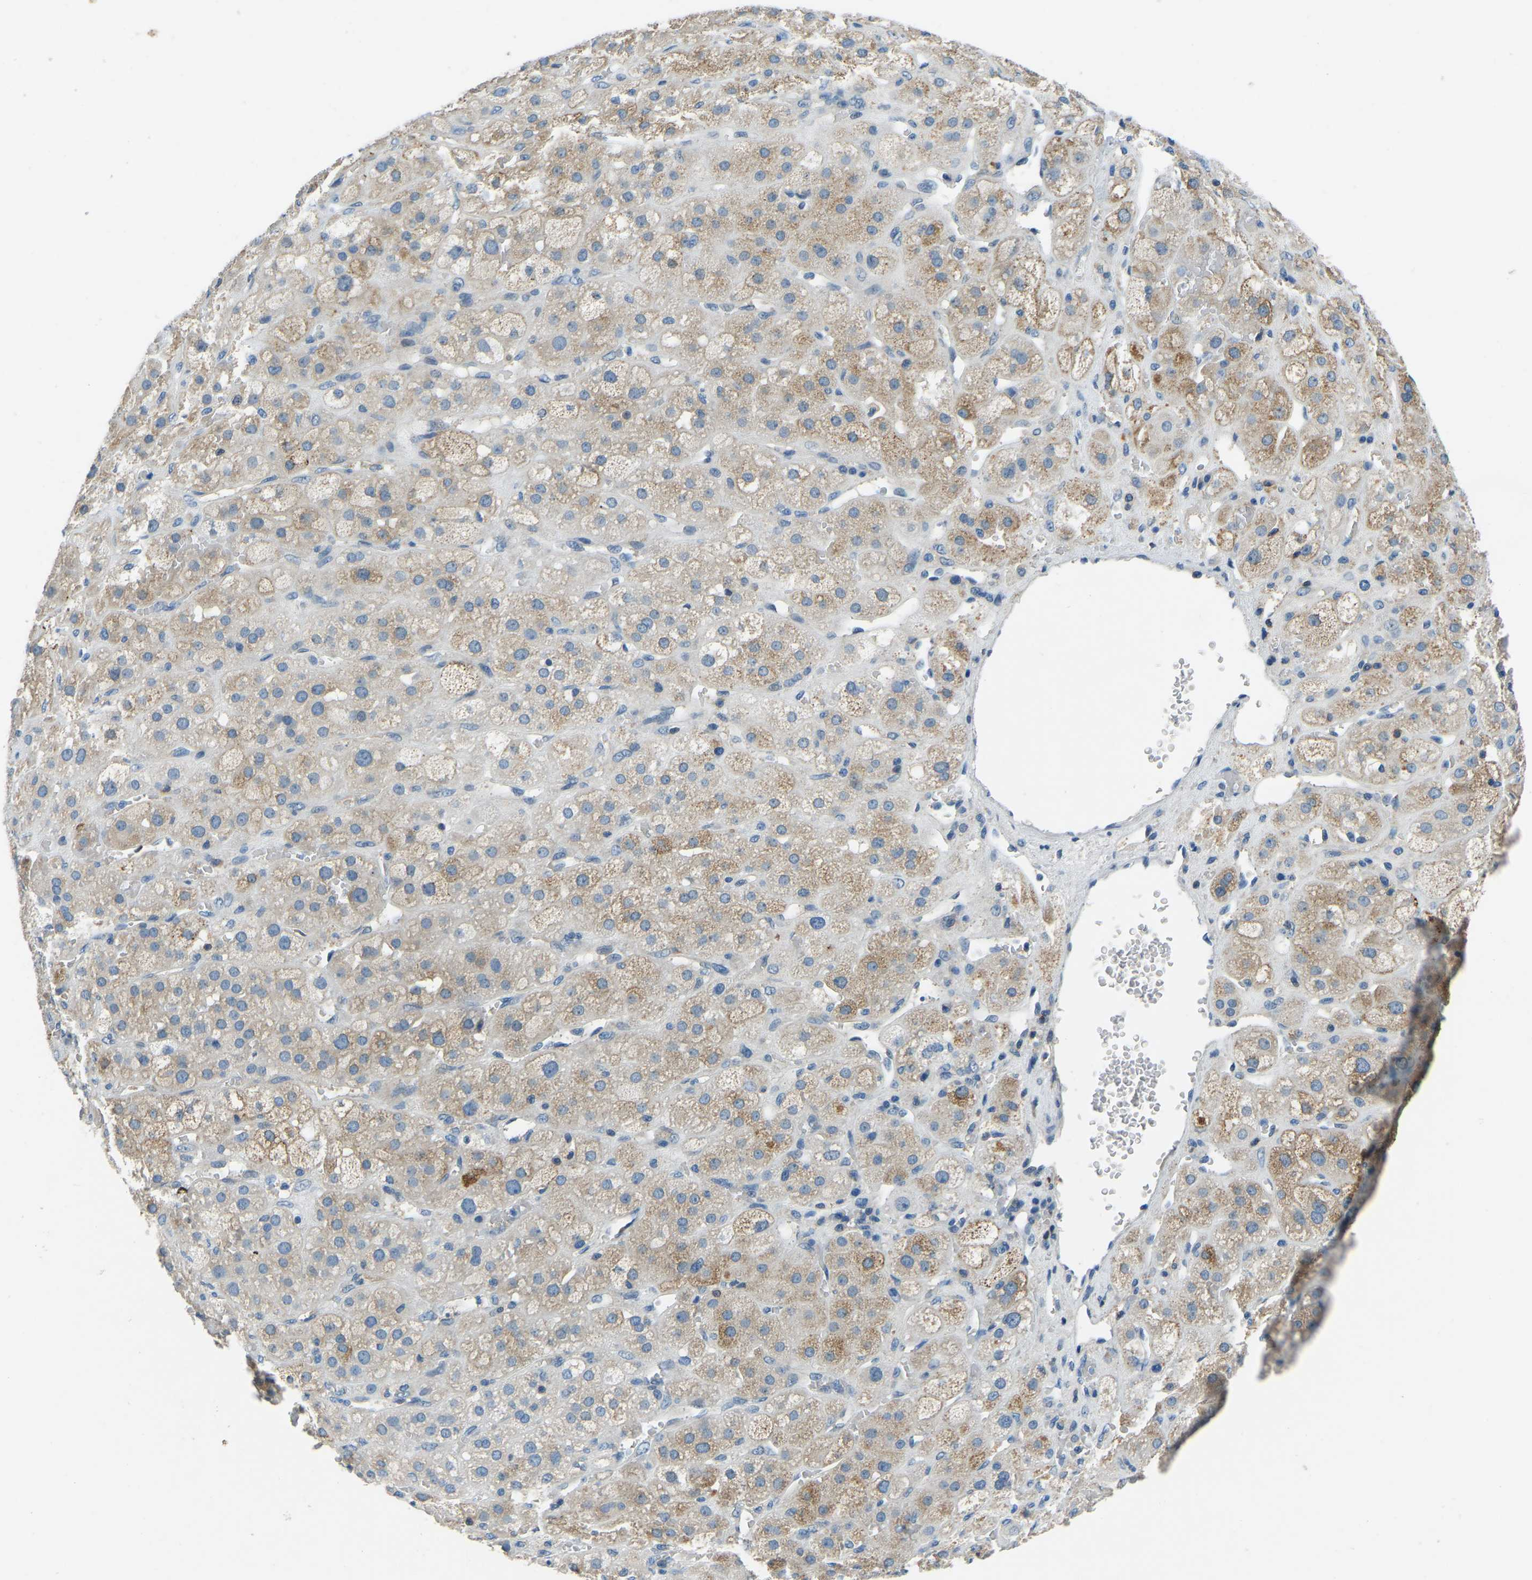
{"staining": {"intensity": "weak", "quantity": ">75%", "location": "cytoplasmic/membranous"}, "tissue": "adrenal gland", "cell_type": "Glandular cells", "image_type": "normal", "snomed": [{"axis": "morphology", "description": "Normal tissue, NOS"}, {"axis": "topography", "description": "Adrenal gland"}], "caption": "Immunohistochemical staining of normal human adrenal gland displays weak cytoplasmic/membranous protein expression in approximately >75% of glandular cells. The staining was performed using DAB (3,3'-diaminobenzidine) to visualize the protein expression in brown, while the nuclei were stained in blue with hematoxylin (Magnification: 20x).", "gene": "XIRP1", "patient": {"sex": "female", "age": 47}}